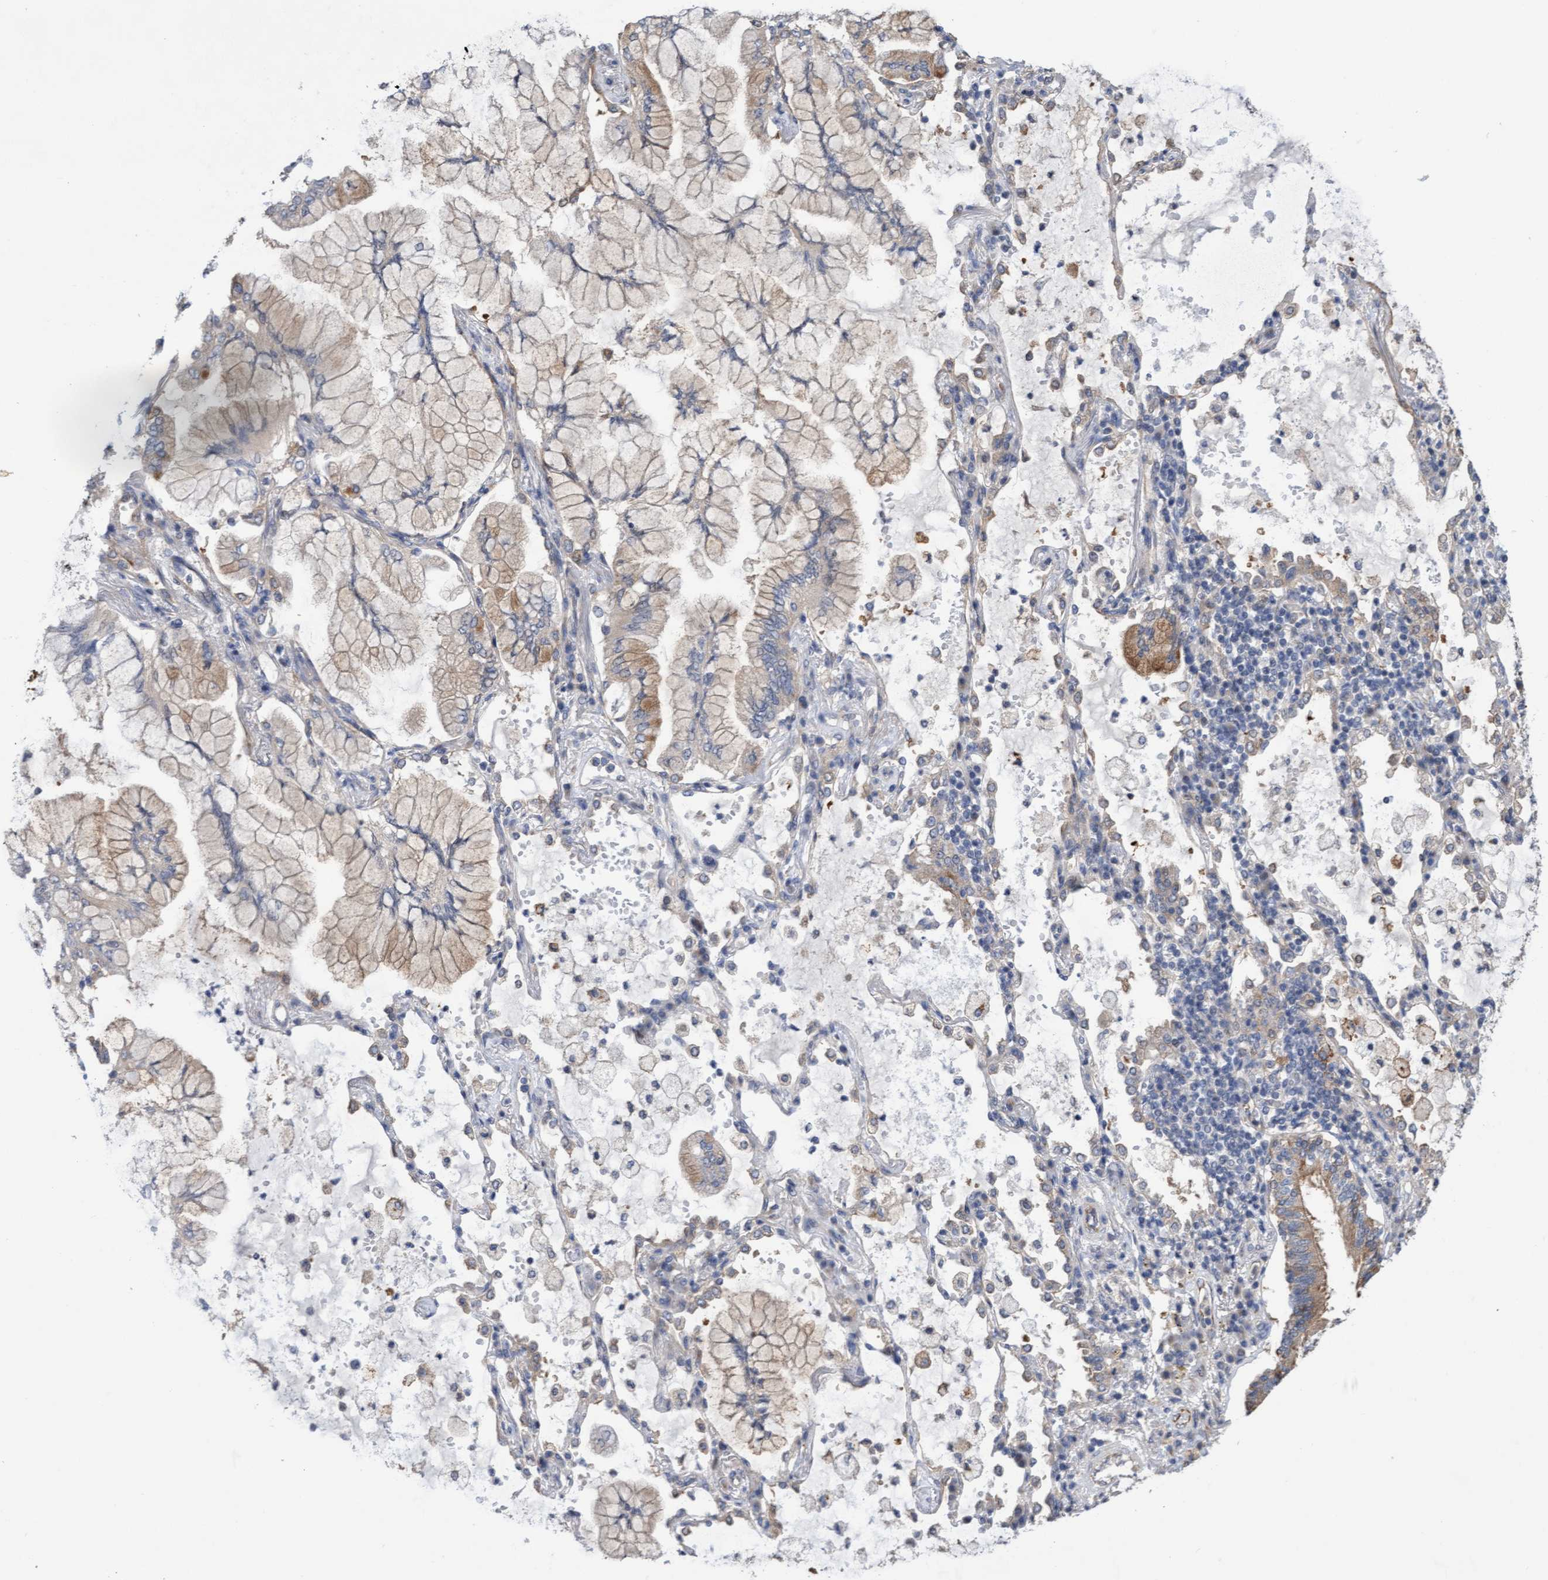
{"staining": {"intensity": "moderate", "quantity": "25%-75%", "location": "cytoplasmic/membranous"}, "tissue": "lung cancer", "cell_type": "Tumor cells", "image_type": "cancer", "snomed": [{"axis": "morphology", "description": "Adenocarcinoma, NOS"}, {"axis": "topography", "description": "Lung"}], "caption": "DAB (3,3'-diaminobenzidine) immunohistochemical staining of human adenocarcinoma (lung) reveals moderate cytoplasmic/membranous protein expression in about 25%-75% of tumor cells. (DAB (3,3'-diaminobenzidine) IHC, brown staining for protein, blue staining for nuclei).", "gene": "ITFG1", "patient": {"sex": "female", "age": 70}}